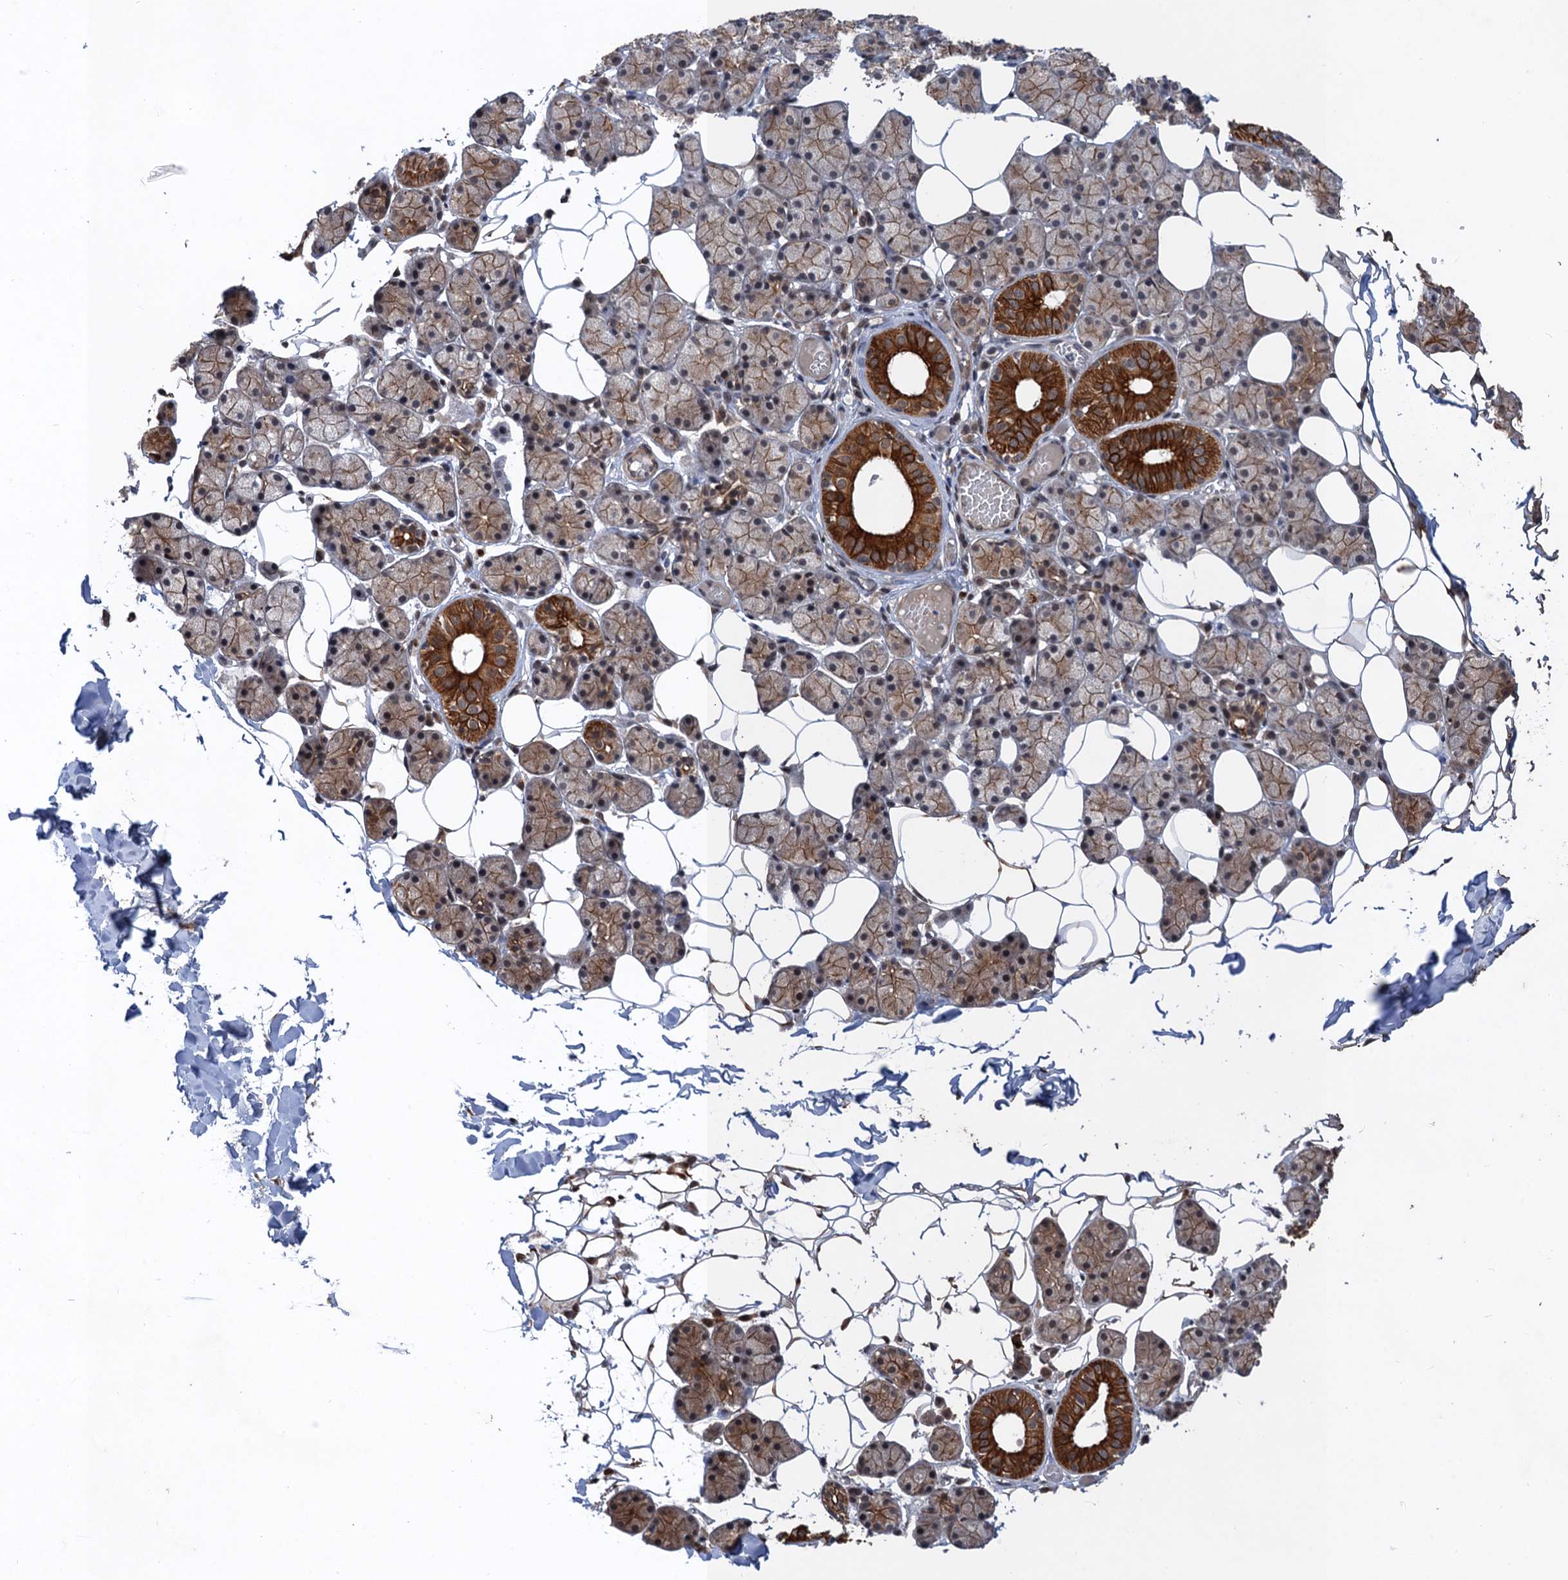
{"staining": {"intensity": "strong", "quantity": "25%-75%", "location": "cytoplasmic/membranous"}, "tissue": "salivary gland", "cell_type": "Glandular cells", "image_type": "normal", "snomed": [{"axis": "morphology", "description": "Normal tissue, NOS"}, {"axis": "topography", "description": "Salivary gland"}], "caption": "Immunohistochemical staining of normal salivary gland exhibits high levels of strong cytoplasmic/membranous expression in approximately 25%-75% of glandular cells.", "gene": "TTC31", "patient": {"sex": "female", "age": 33}}